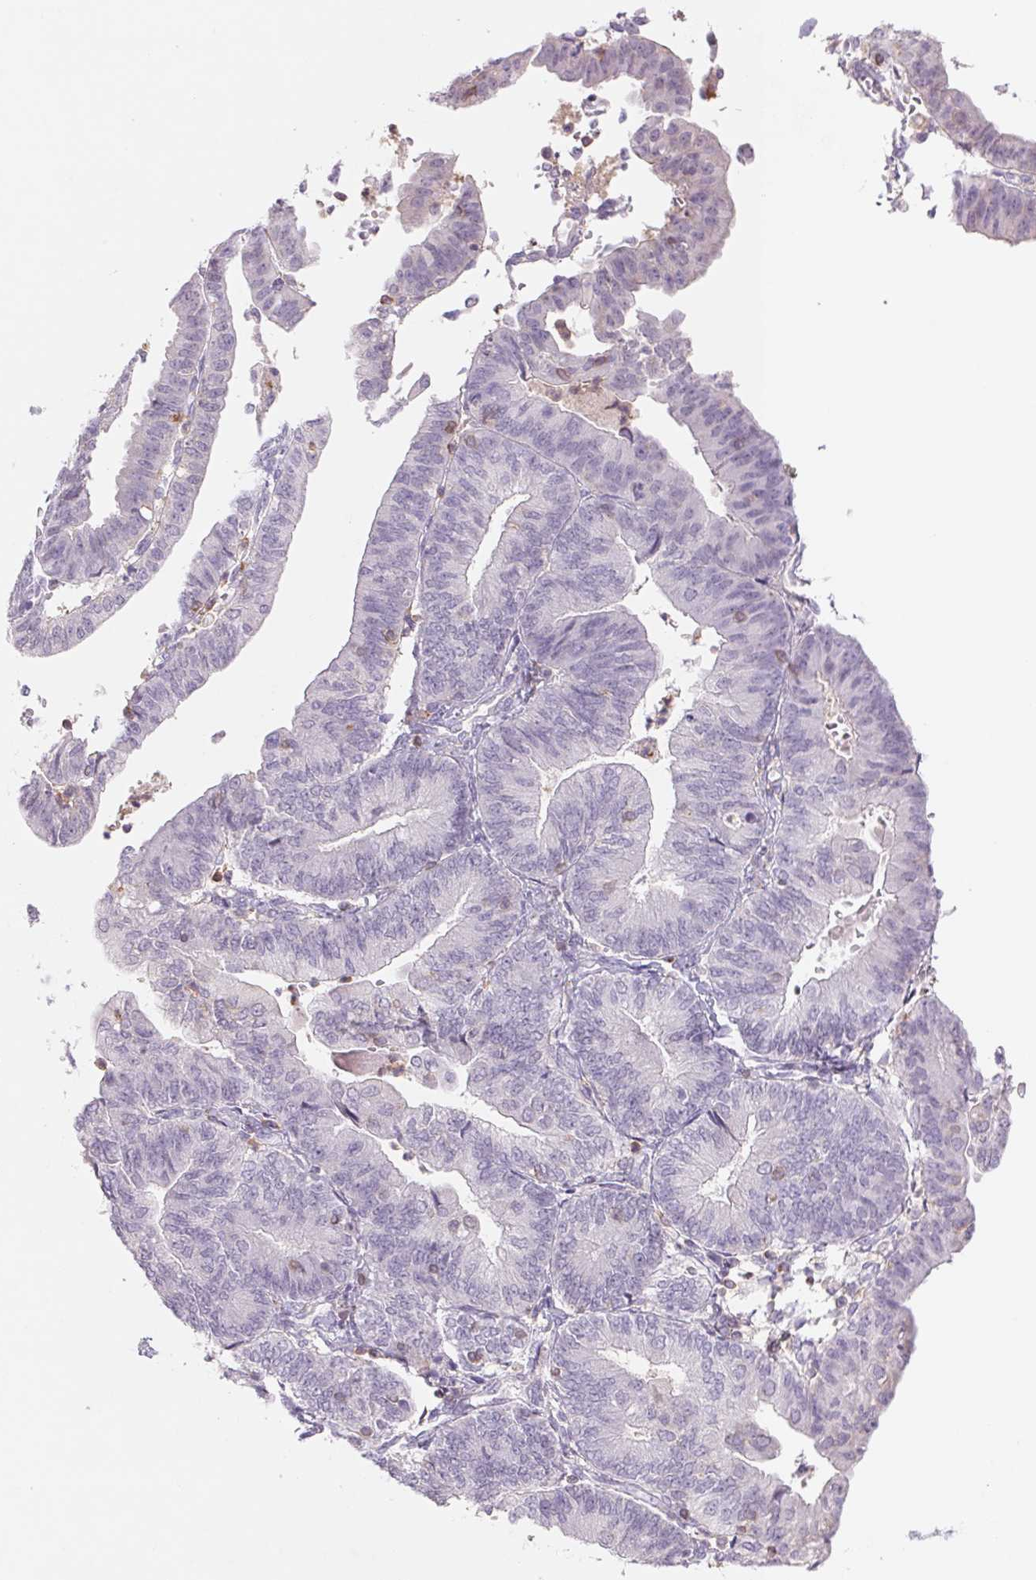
{"staining": {"intensity": "negative", "quantity": "none", "location": "none"}, "tissue": "endometrial cancer", "cell_type": "Tumor cells", "image_type": "cancer", "snomed": [{"axis": "morphology", "description": "Adenocarcinoma, NOS"}, {"axis": "topography", "description": "Endometrium"}], "caption": "The histopathology image reveals no significant positivity in tumor cells of endometrial cancer (adenocarcinoma).", "gene": "KIF26A", "patient": {"sex": "female", "age": 65}}